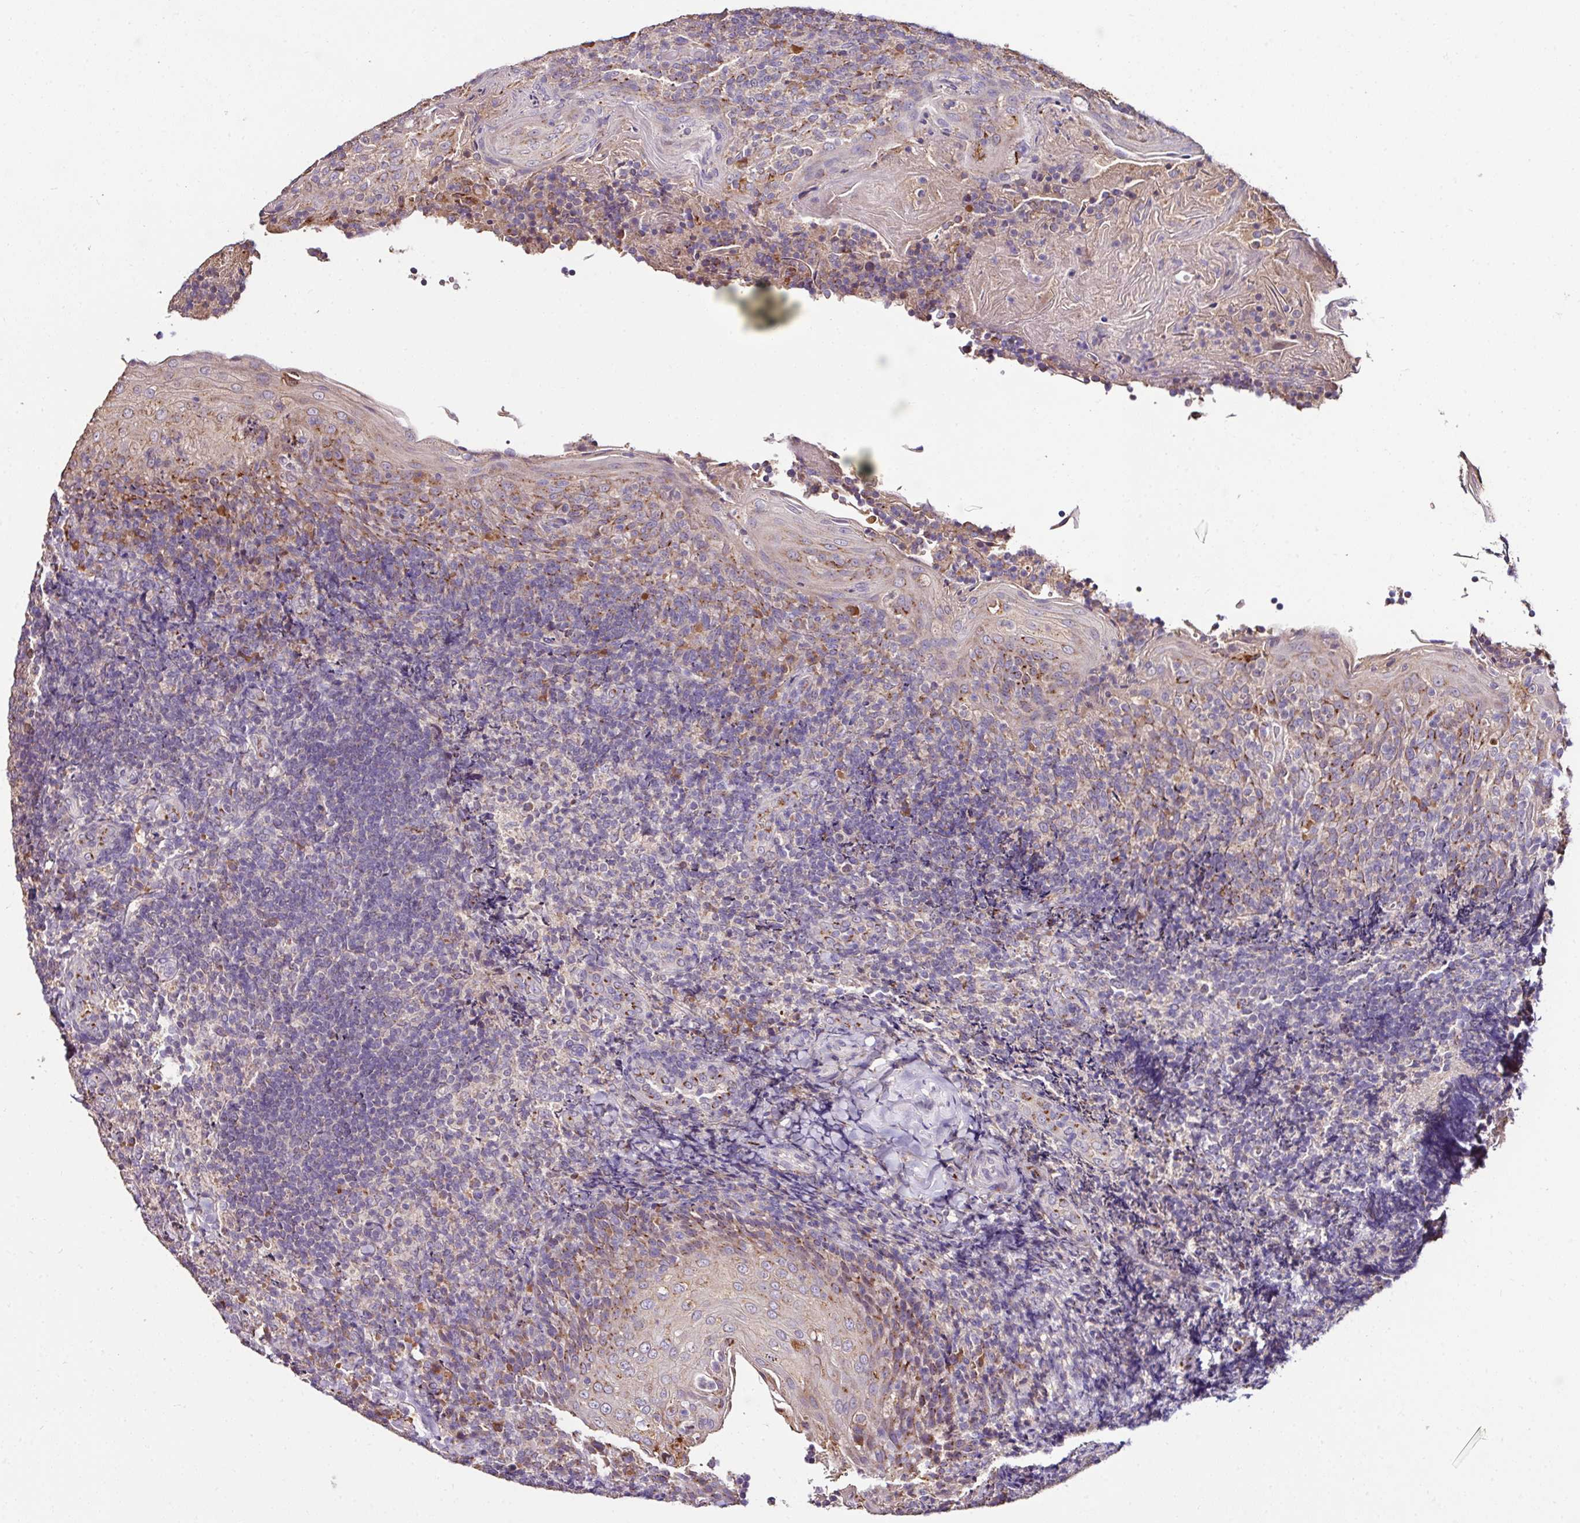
{"staining": {"intensity": "moderate", "quantity": "<25%", "location": "cytoplasmic/membranous"}, "tissue": "tonsil", "cell_type": "Germinal center cells", "image_type": "normal", "snomed": [{"axis": "morphology", "description": "Normal tissue, NOS"}, {"axis": "topography", "description": "Tonsil"}], "caption": "Protein analysis of normal tonsil shows moderate cytoplasmic/membranous positivity in approximately <25% of germinal center cells.", "gene": "CPD", "patient": {"sex": "female", "age": 10}}